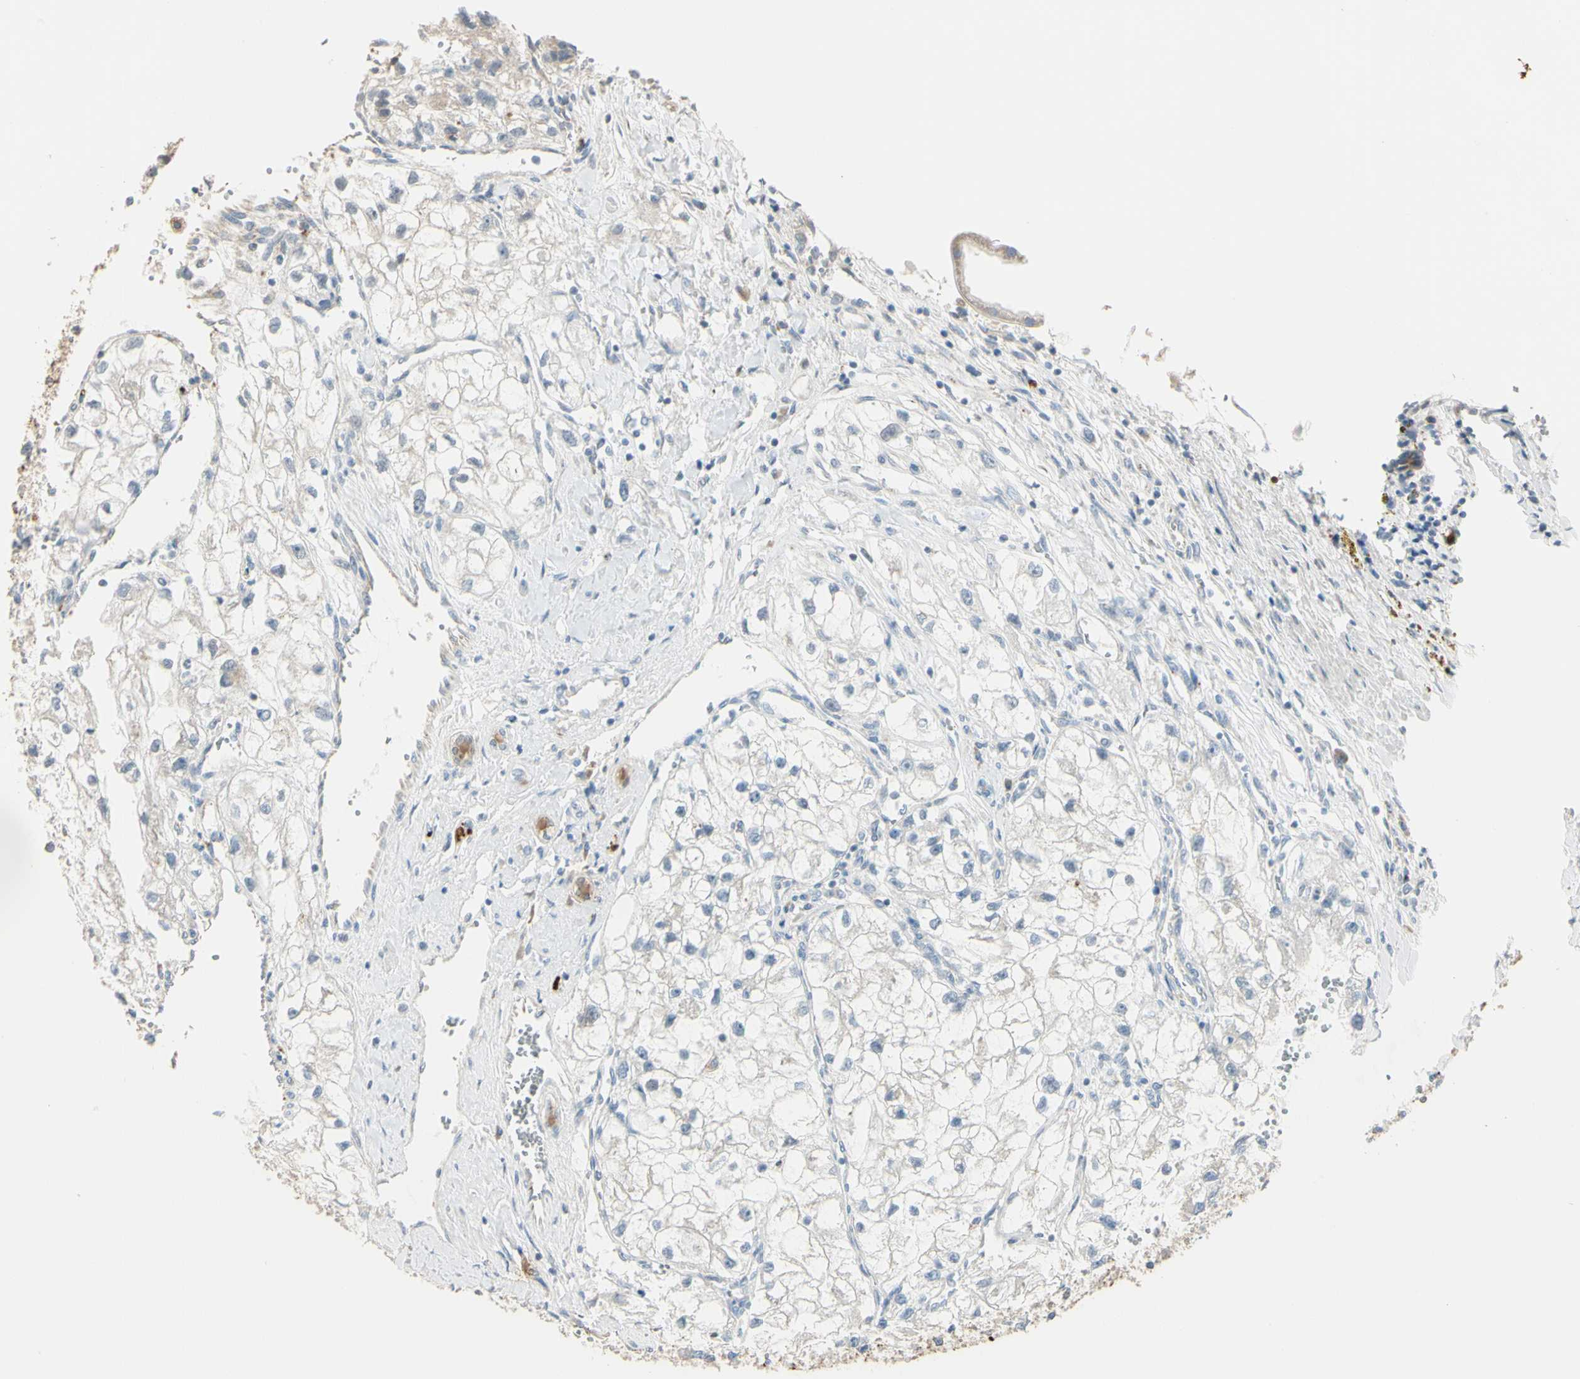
{"staining": {"intensity": "negative", "quantity": "none", "location": "none"}, "tissue": "renal cancer", "cell_type": "Tumor cells", "image_type": "cancer", "snomed": [{"axis": "morphology", "description": "Adenocarcinoma, NOS"}, {"axis": "topography", "description": "Kidney"}], "caption": "Micrograph shows no protein staining in tumor cells of renal adenocarcinoma tissue.", "gene": "ANGPTL1", "patient": {"sex": "female", "age": 70}}